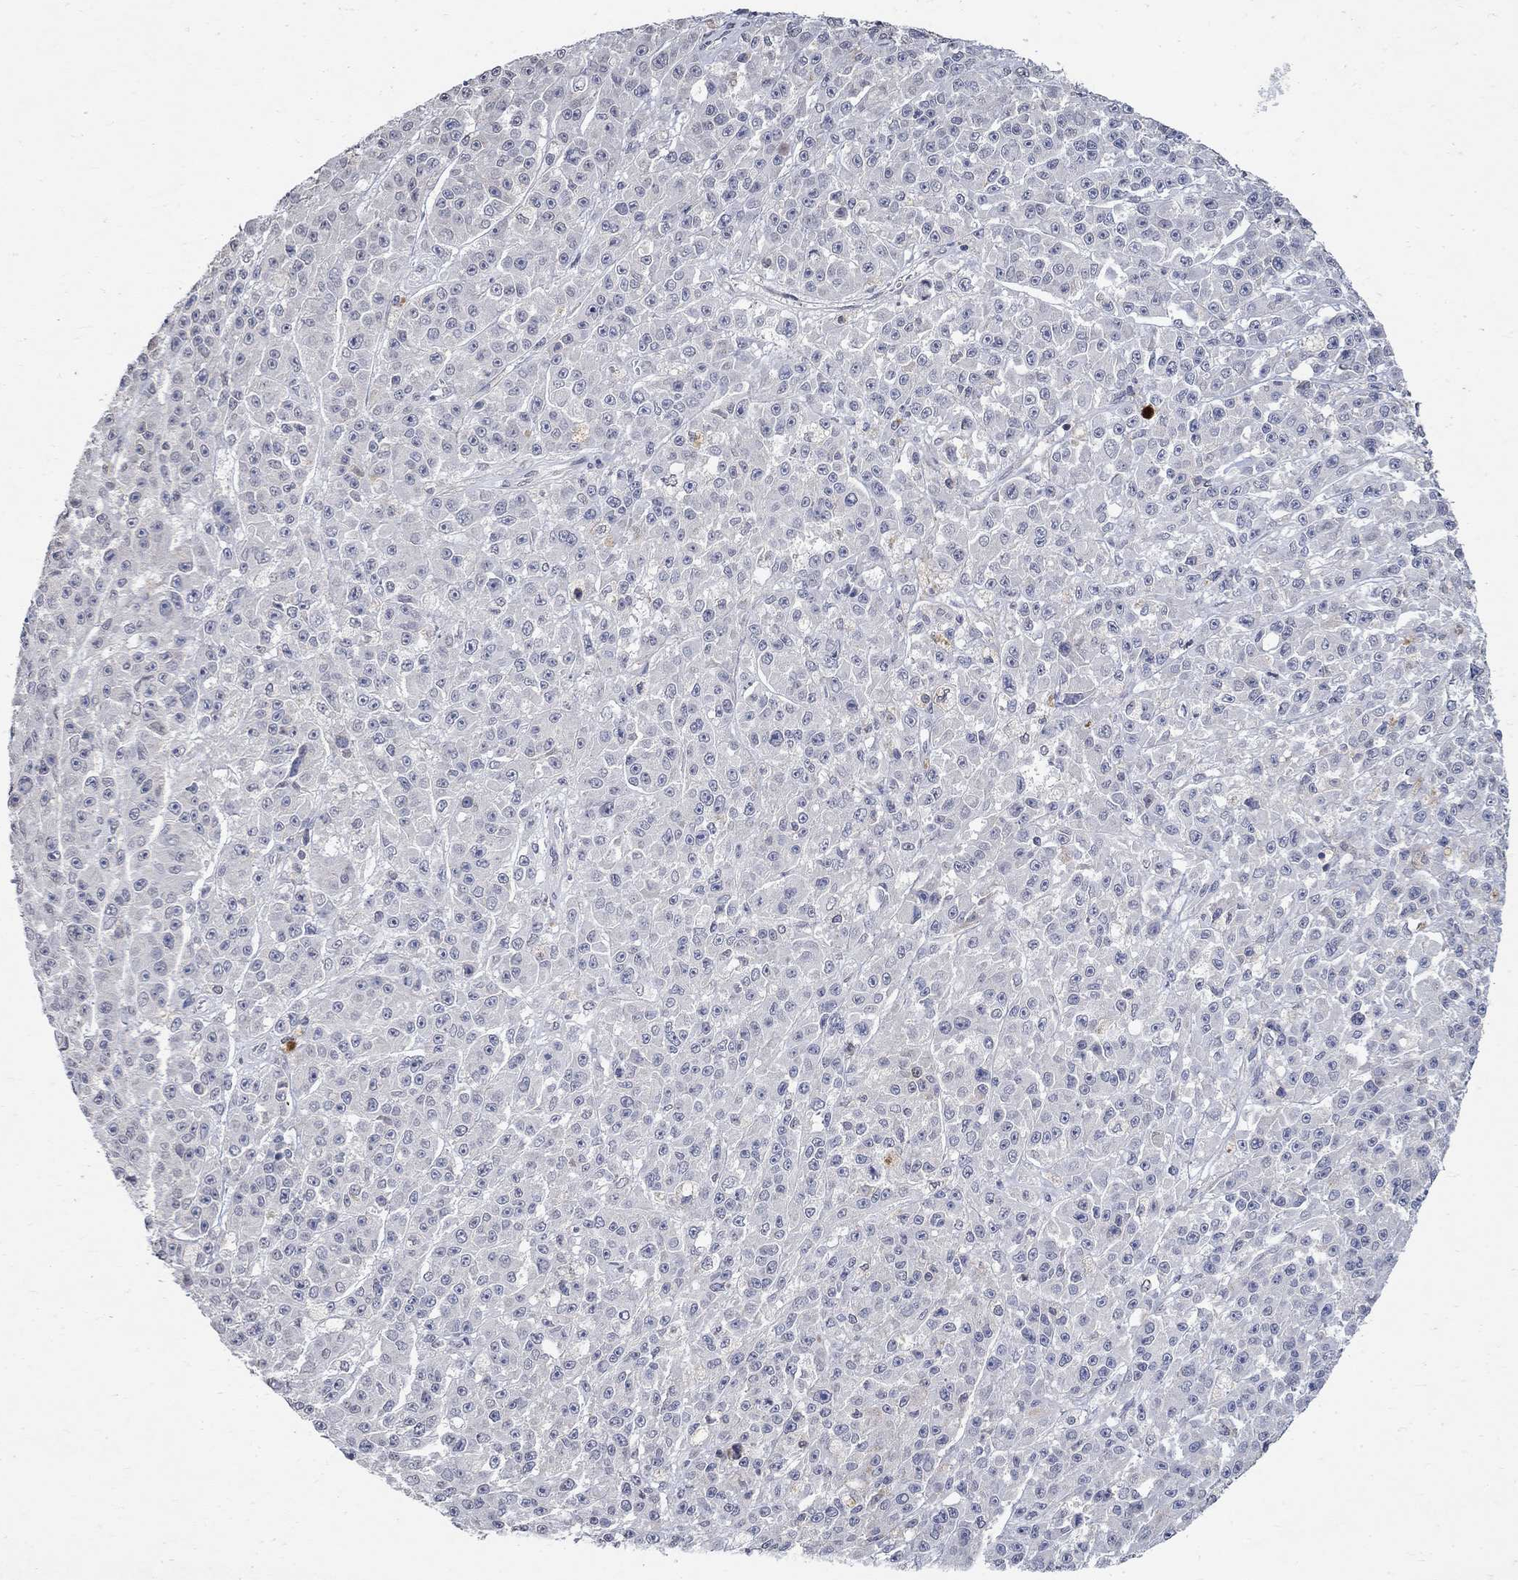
{"staining": {"intensity": "negative", "quantity": "none", "location": "none"}, "tissue": "melanoma", "cell_type": "Tumor cells", "image_type": "cancer", "snomed": [{"axis": "morphology", "description": "Malignant melanoma, NOS"}, {"axis": "topography", "description": "Skin"}], "caption": "Immunohistochemistry histopathology image of neoplastic tissue: melanoma stained with DAB (3,3'-diaminobenzidine) shows no significant protein expression in tumor cells.", "gene": "TMEM169", "patient": {"sex": "female", "age": 58}}